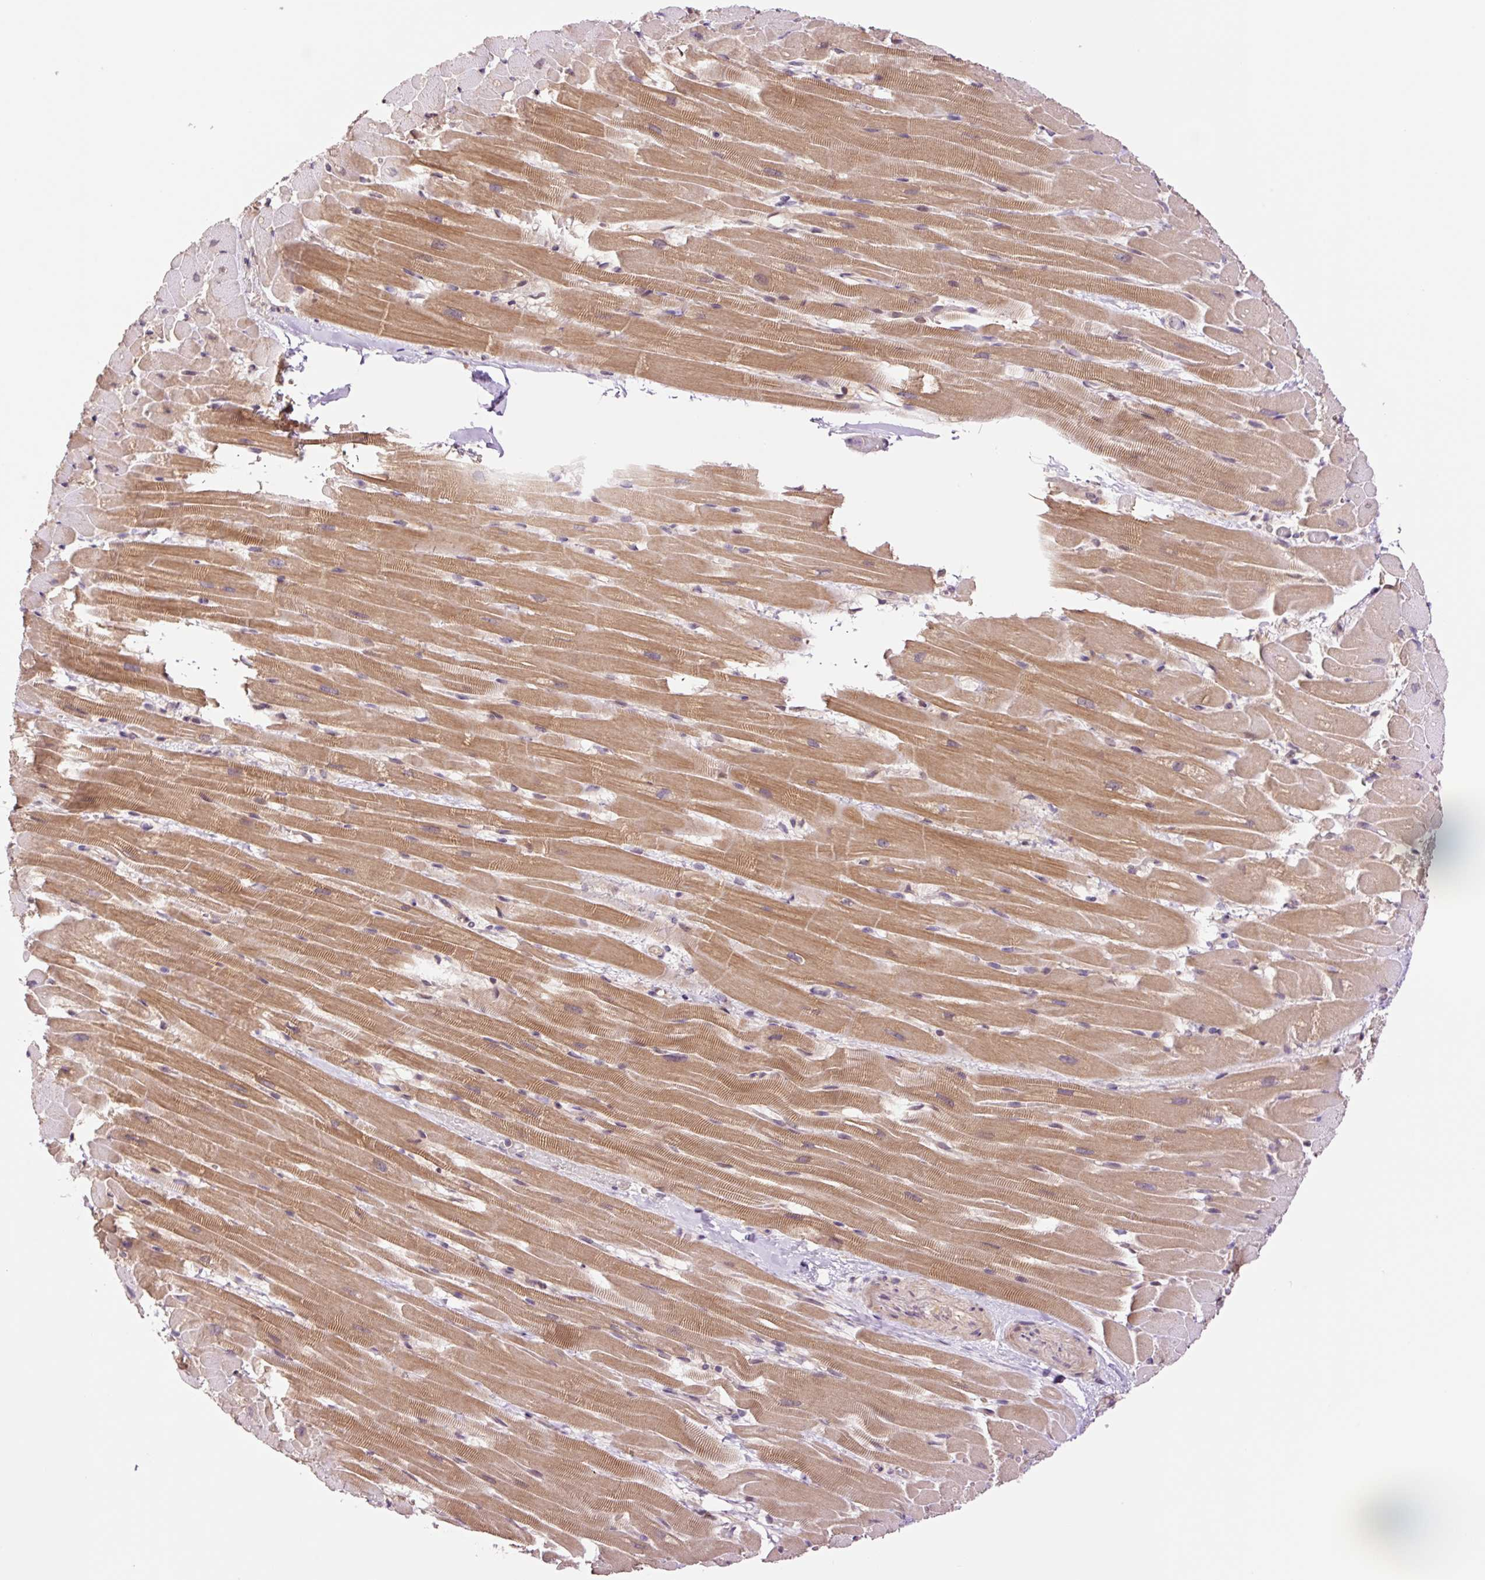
{"staining": {"intensity": "moderate", "quantity": "25%-75%", "location": "cytoplasmic/membranous"}, "tissue": "heart muscle", "cell_type": "Cardiomyocytes", "image_type": "normal", "snomed": [{"axis": "morphology", "description": "Normal tissue, NOS"}, {"axis": "topography", "description": "Heart"}], "caption": "This image exhibits unremarkable heart muscle stained with immunohistochemistry to label a protein in brown. The cytoplasmic/membranous of cardiomyocytes show moderate positivity for the protein. Nuclei are counter-stained blue.", "gene": "DPPA4", "patient": {"sex": "male", "age": 37}}